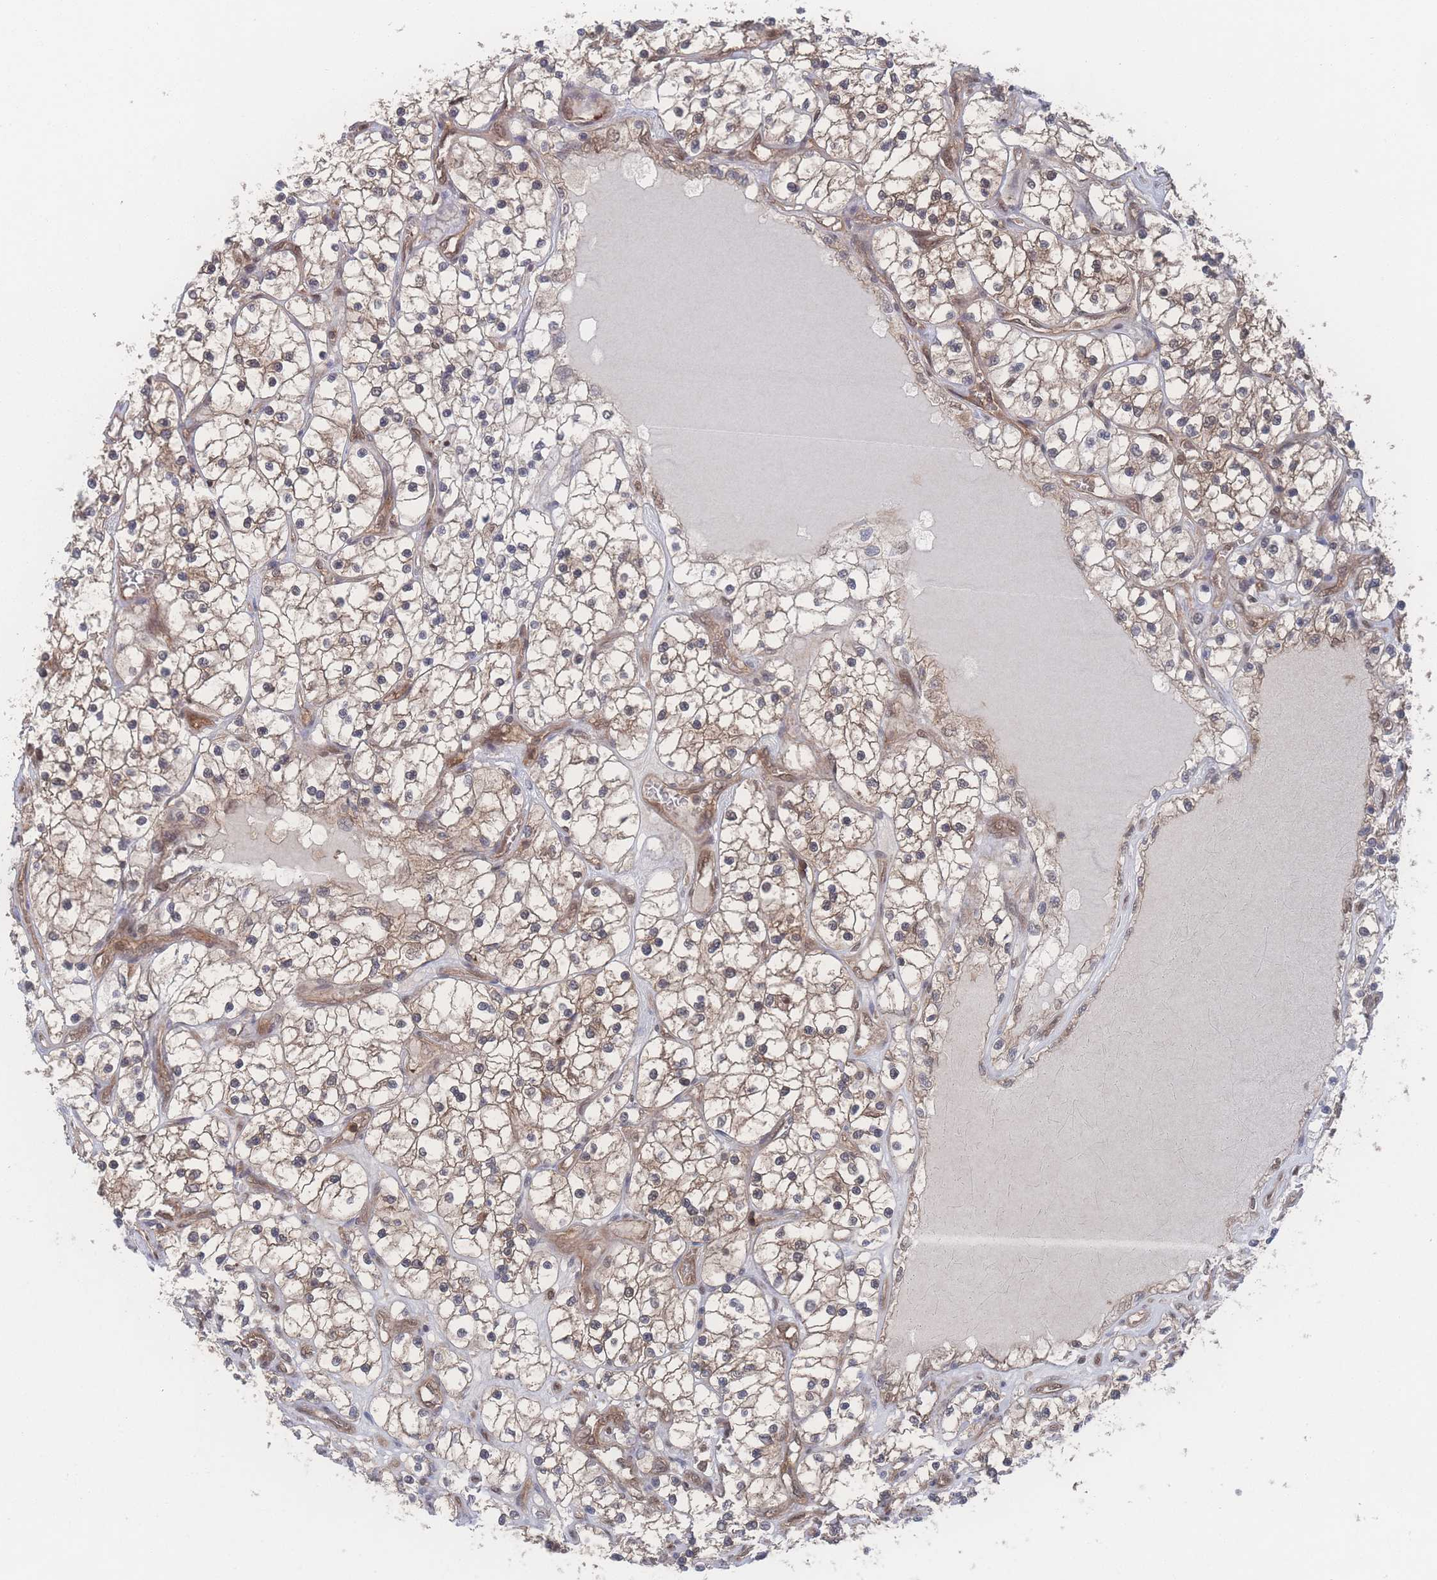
{"staining": {"intensity": "weak", "quantity": ">75%", "location": "cytoplasmic/membranous"}, "tissue": "renal cancer", "cell_type": "Tumor cells", "image_type": "cancer", "snomed": [{"axis": "morphology", "description": "Adenocarcinoma, NOS"}, {"axis": "topography", "description": "Kidney"}], "caption": "Immunohistochemical staining of human renal cancer (adenocarcinoma) demonstrates weak cytoplasmic/membranous protein expression in about >75% of tumor cells. (brown staining indicates protein expression, while blue staining denotes nuclei).", "gene": "PSMA1", "patient": {"sex": "female", "age": 69}}